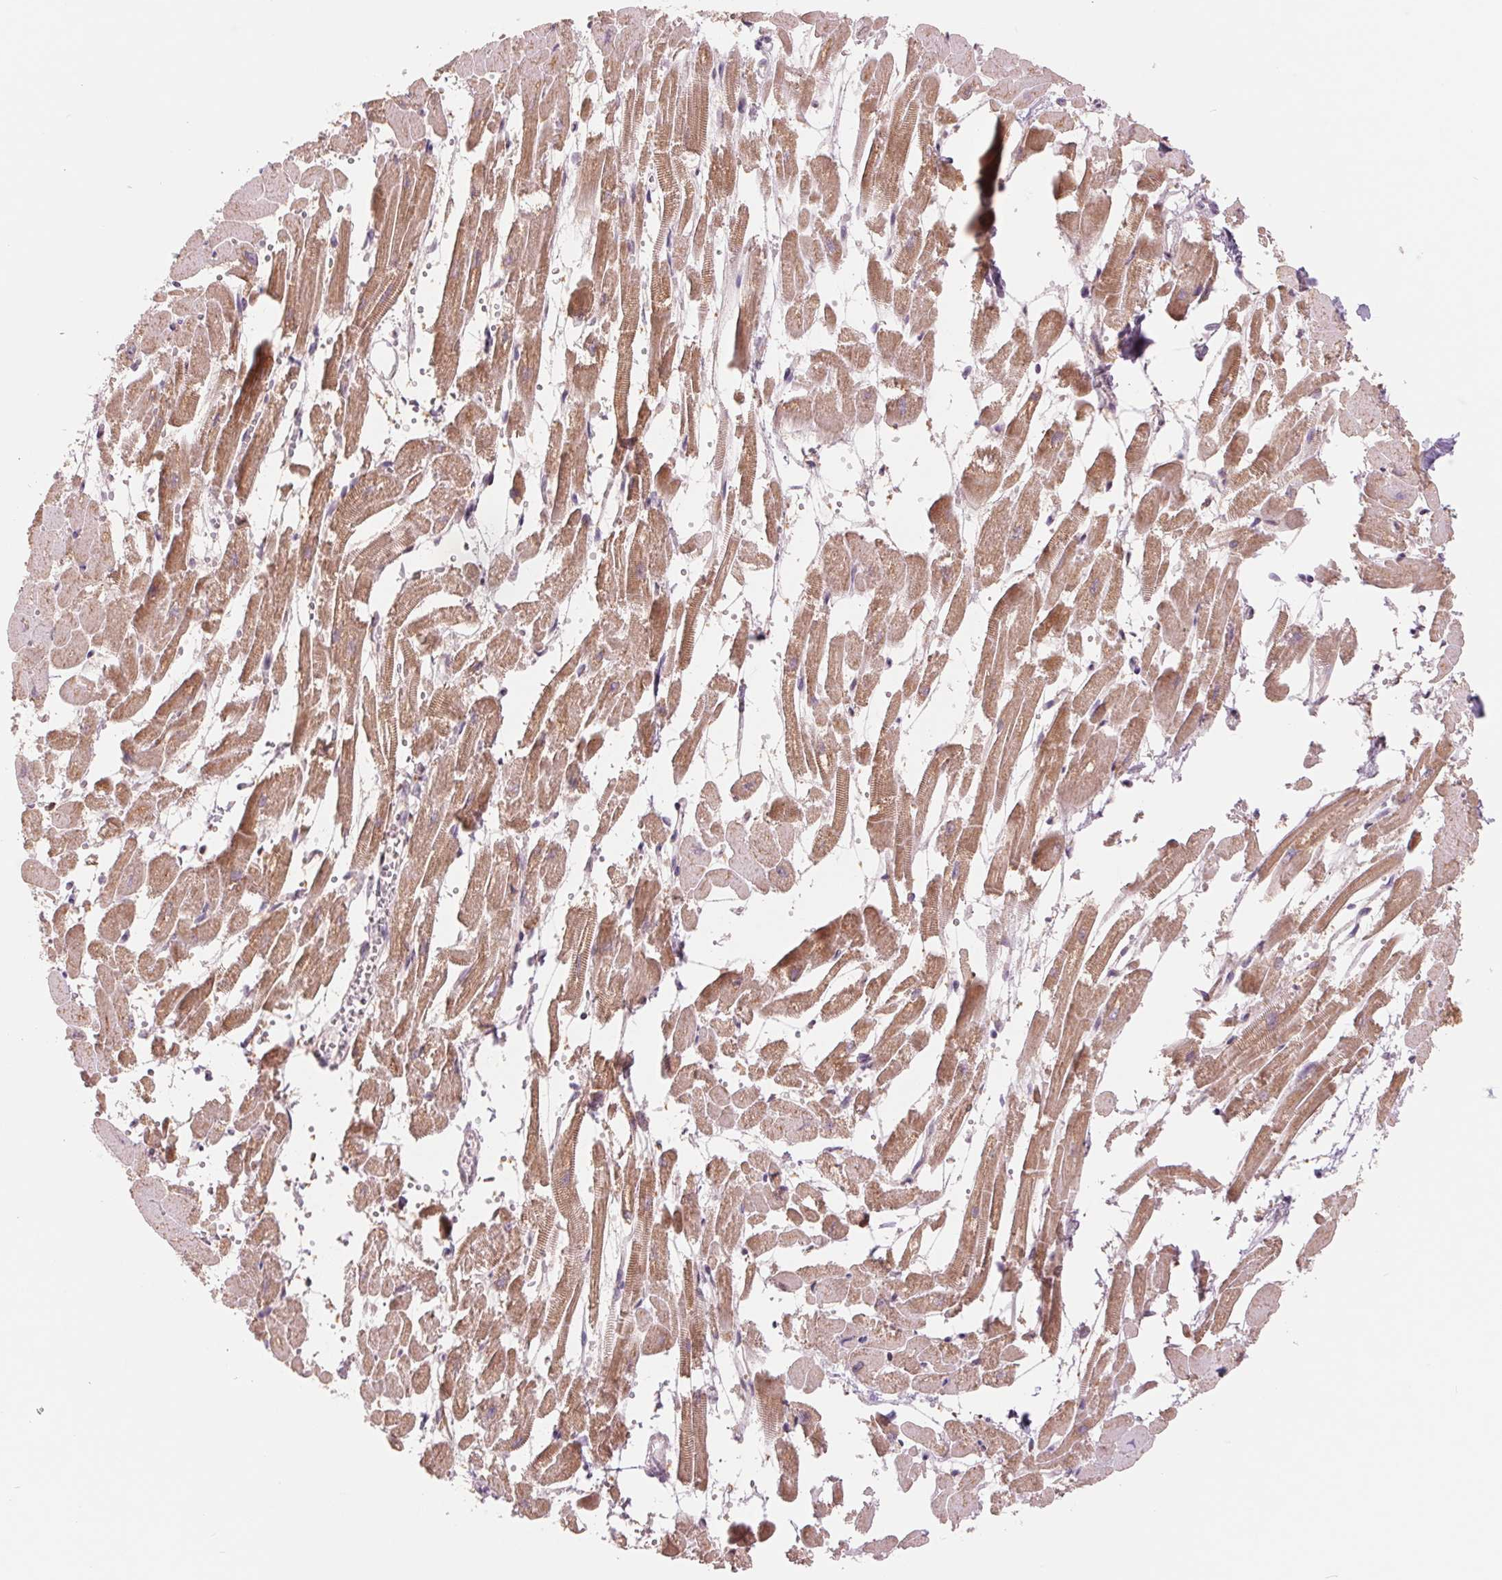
{"staining": {"intensity": "moderate", "quantity": ">75%", "location": "cytoplasmic/membranous"}, "tissue": "heart muscle", "cell_type": "Cardiomyocytes", "image_type": "normal", "snomed": [{"axis": "morphology", "description": "Normal tissue, NOS"}, {"axis": "topography", "description": "Heart"}], "caption": "The micrograph reveals staining of benign heart muscle, revealing moderate cytoplasmic/membranous protein positivity (brown color) within cardiomyocytes. (Brightfield microscopy of DAB IHC at high magnification).", "gene": "TECR", "patient": {"sex": "female", "age": 52}}